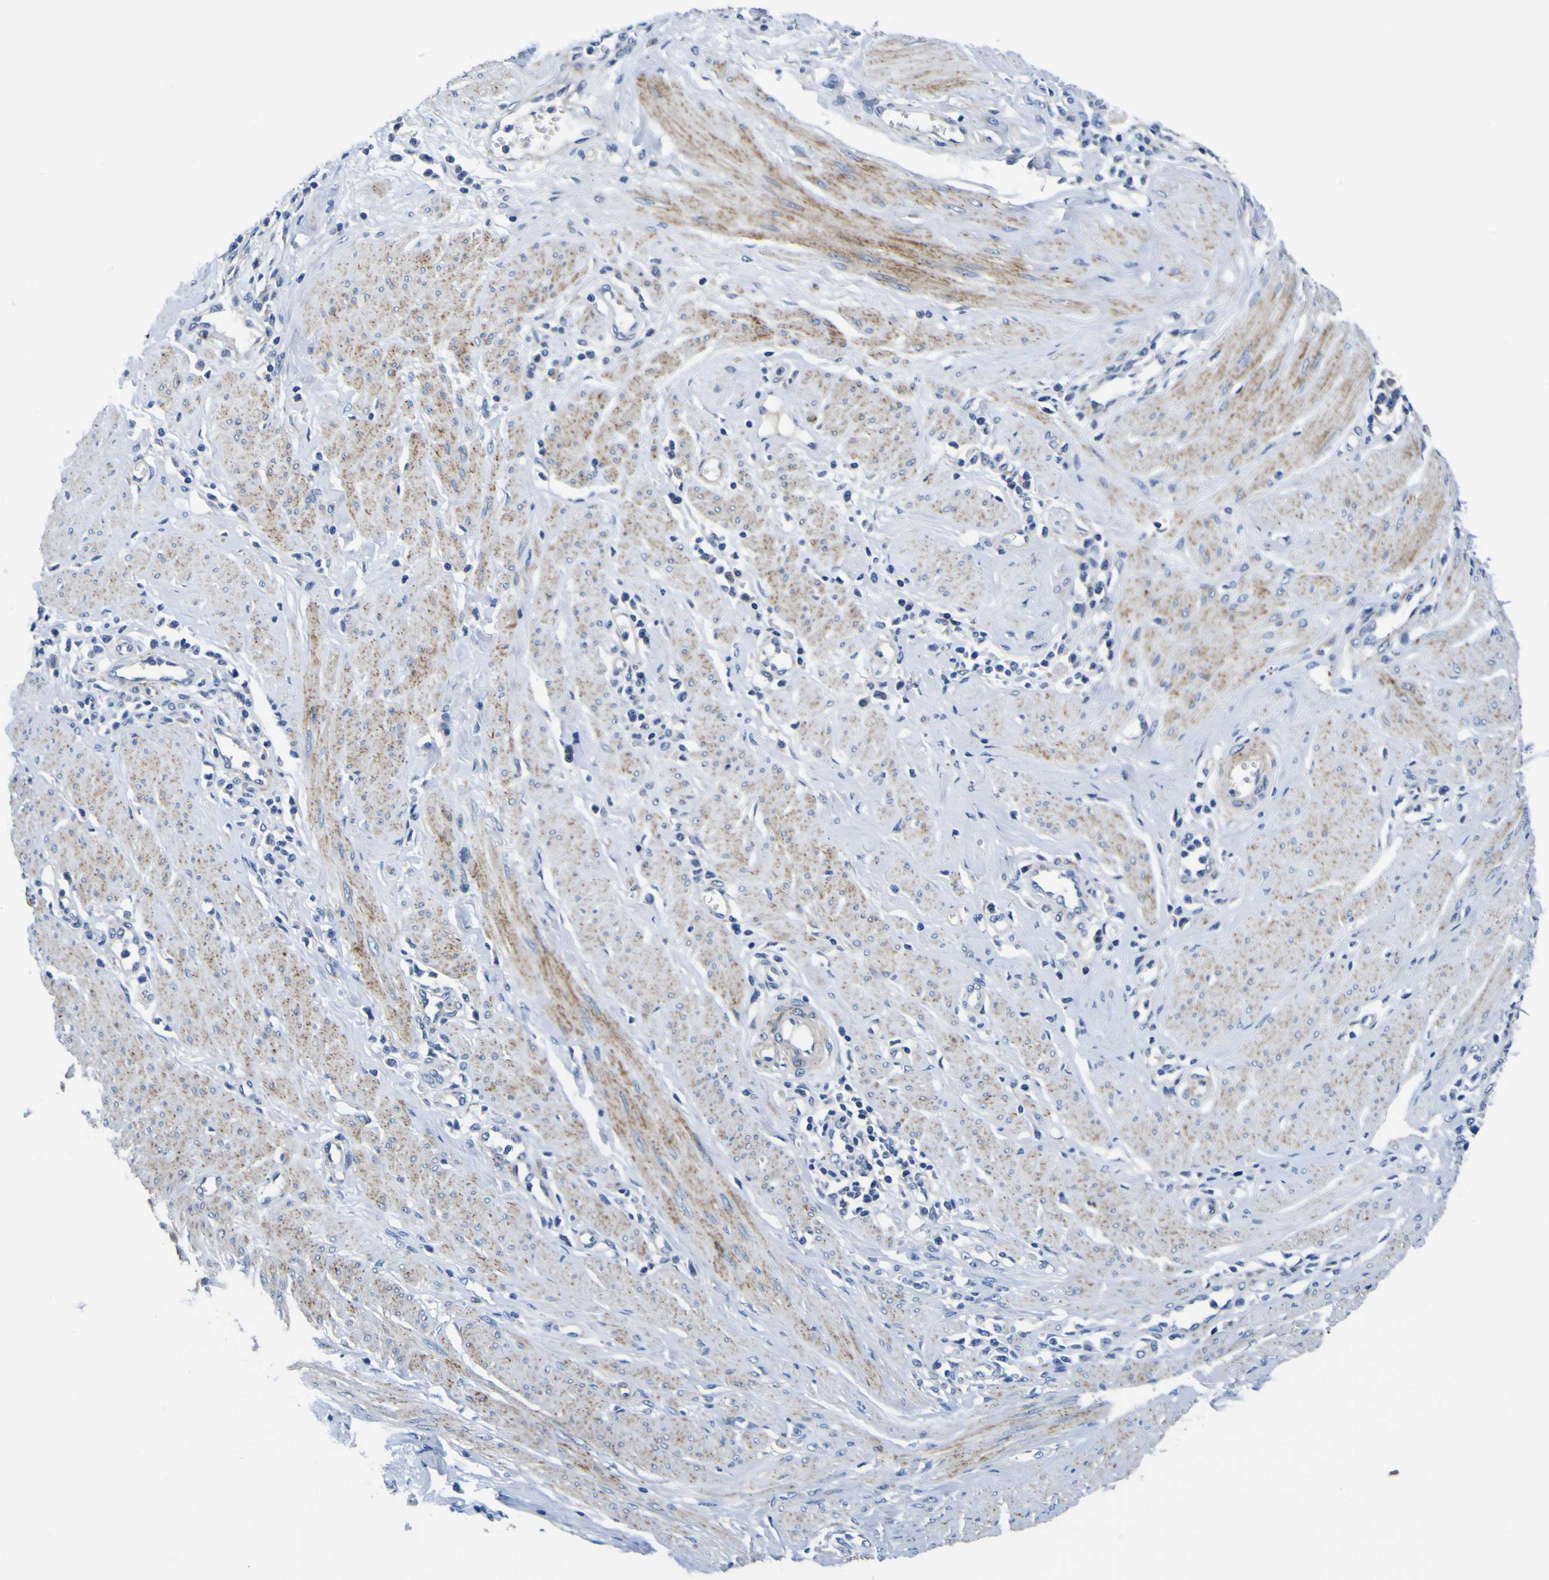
{"staining": {"intensity": "weak", "quantity": "<25%", "location": "cytoplasmic/membranous"}, "tissue": "cervical cancer", "cell_type": "Tumor cells", "image_type": "cancer", "snomed": [{"axis": "morphology", "description": "Normal tissue, NOS"}, {"axis": "morphology", "description": "Squamous cell carcinoma, NOS"}, {"axis": "topography", "description": "Cervix"}], "caption": "The immunohistochemistry (IHC) image has no significant expression in tumor cells of cervical cancer (squamous cell carcinoma) tissue.", "gene": "AGAP3", "patient": {"sex": "female", "age": 35}}